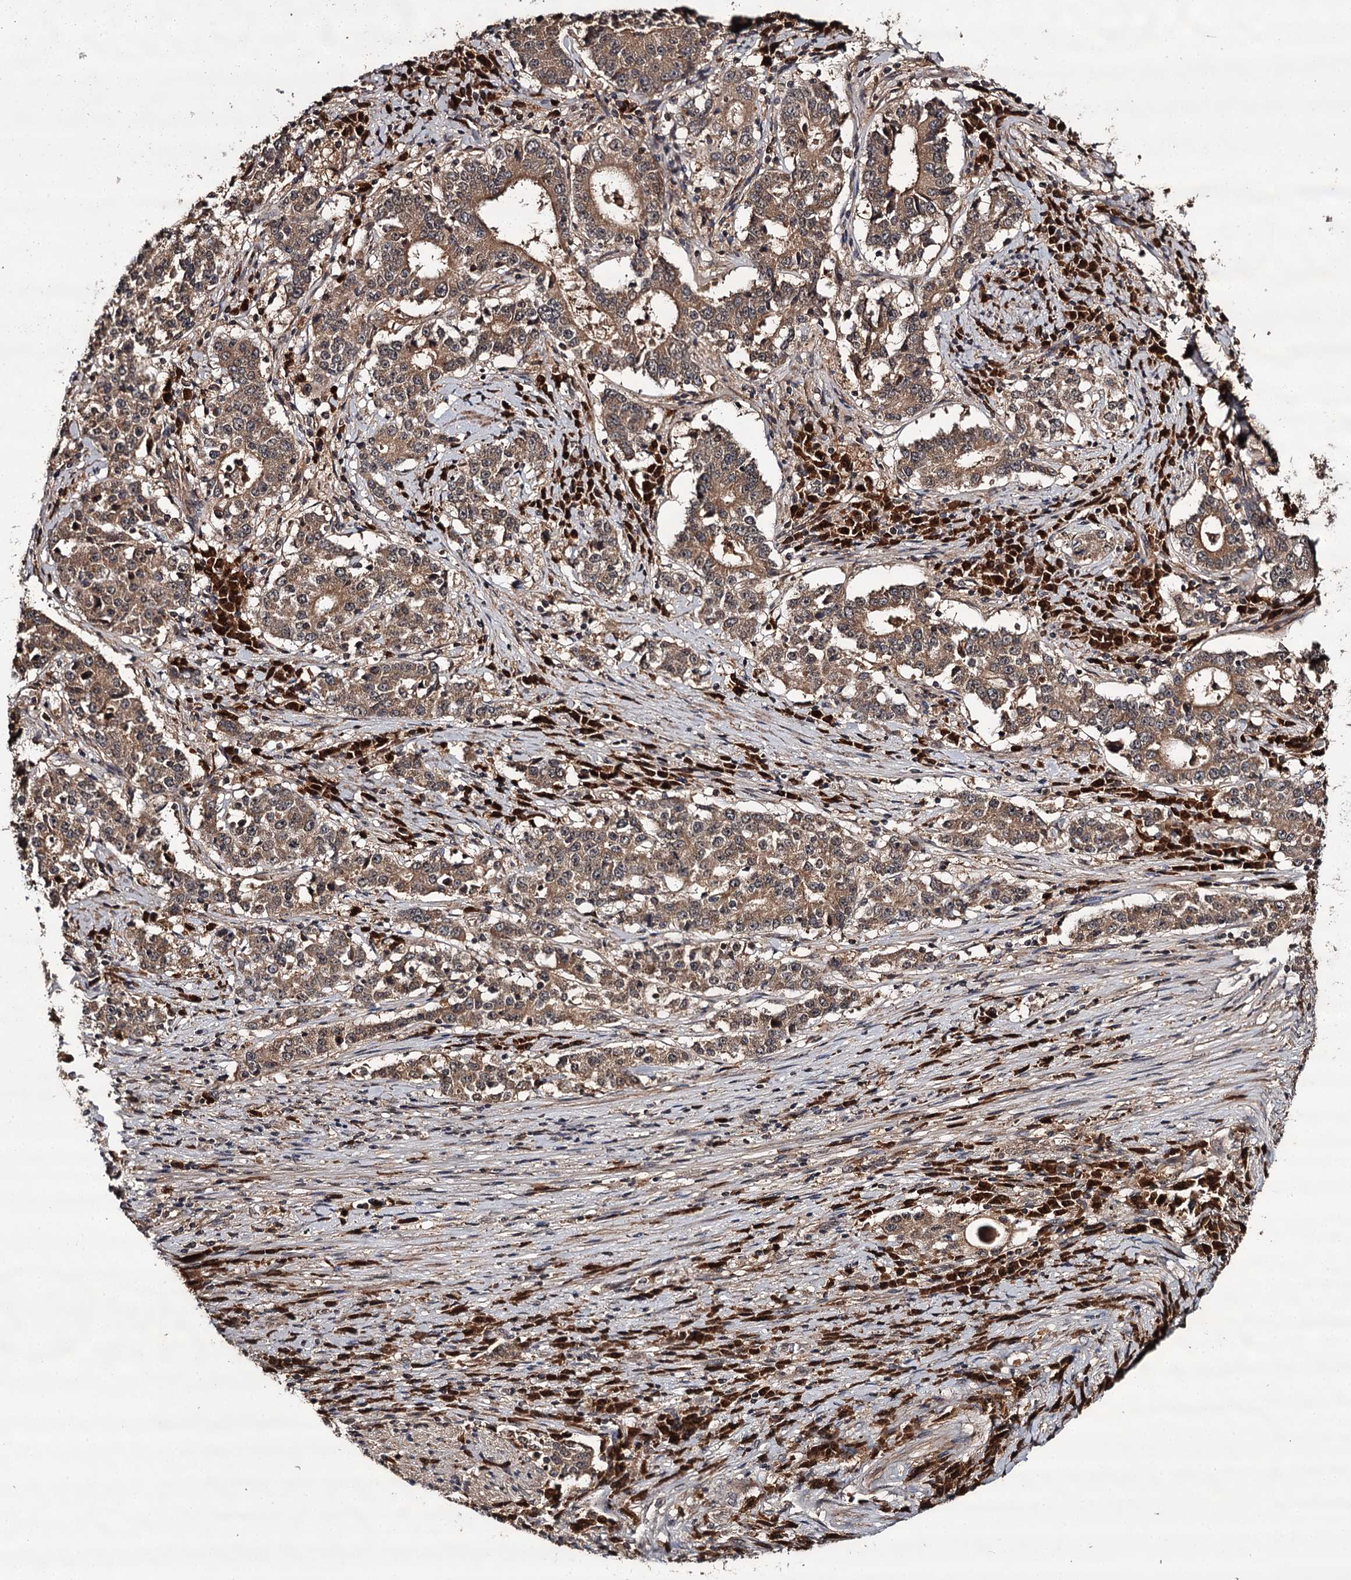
{"staining": {"intensity": "moderate", "quantity": ">75%", "location": "cytoplasmic/membranous"}, "tissue": "stomach cancer", "cell_type": "Tumor cells", "image_type": "cancer", "snomed": [{"axis": "morphology", "description": "Adenocarcinoma, NOS"}, {"axis": "topography", "description": "Stomach"}], "caption": "Immunohistochemical staining of stomach adenocarcinoma exhibits moderate cytoplasmic/membranous protein expression in about >75% of tumor cells.", "gene": "TTC12", "patient": {"sex": "male", "age": 59}}